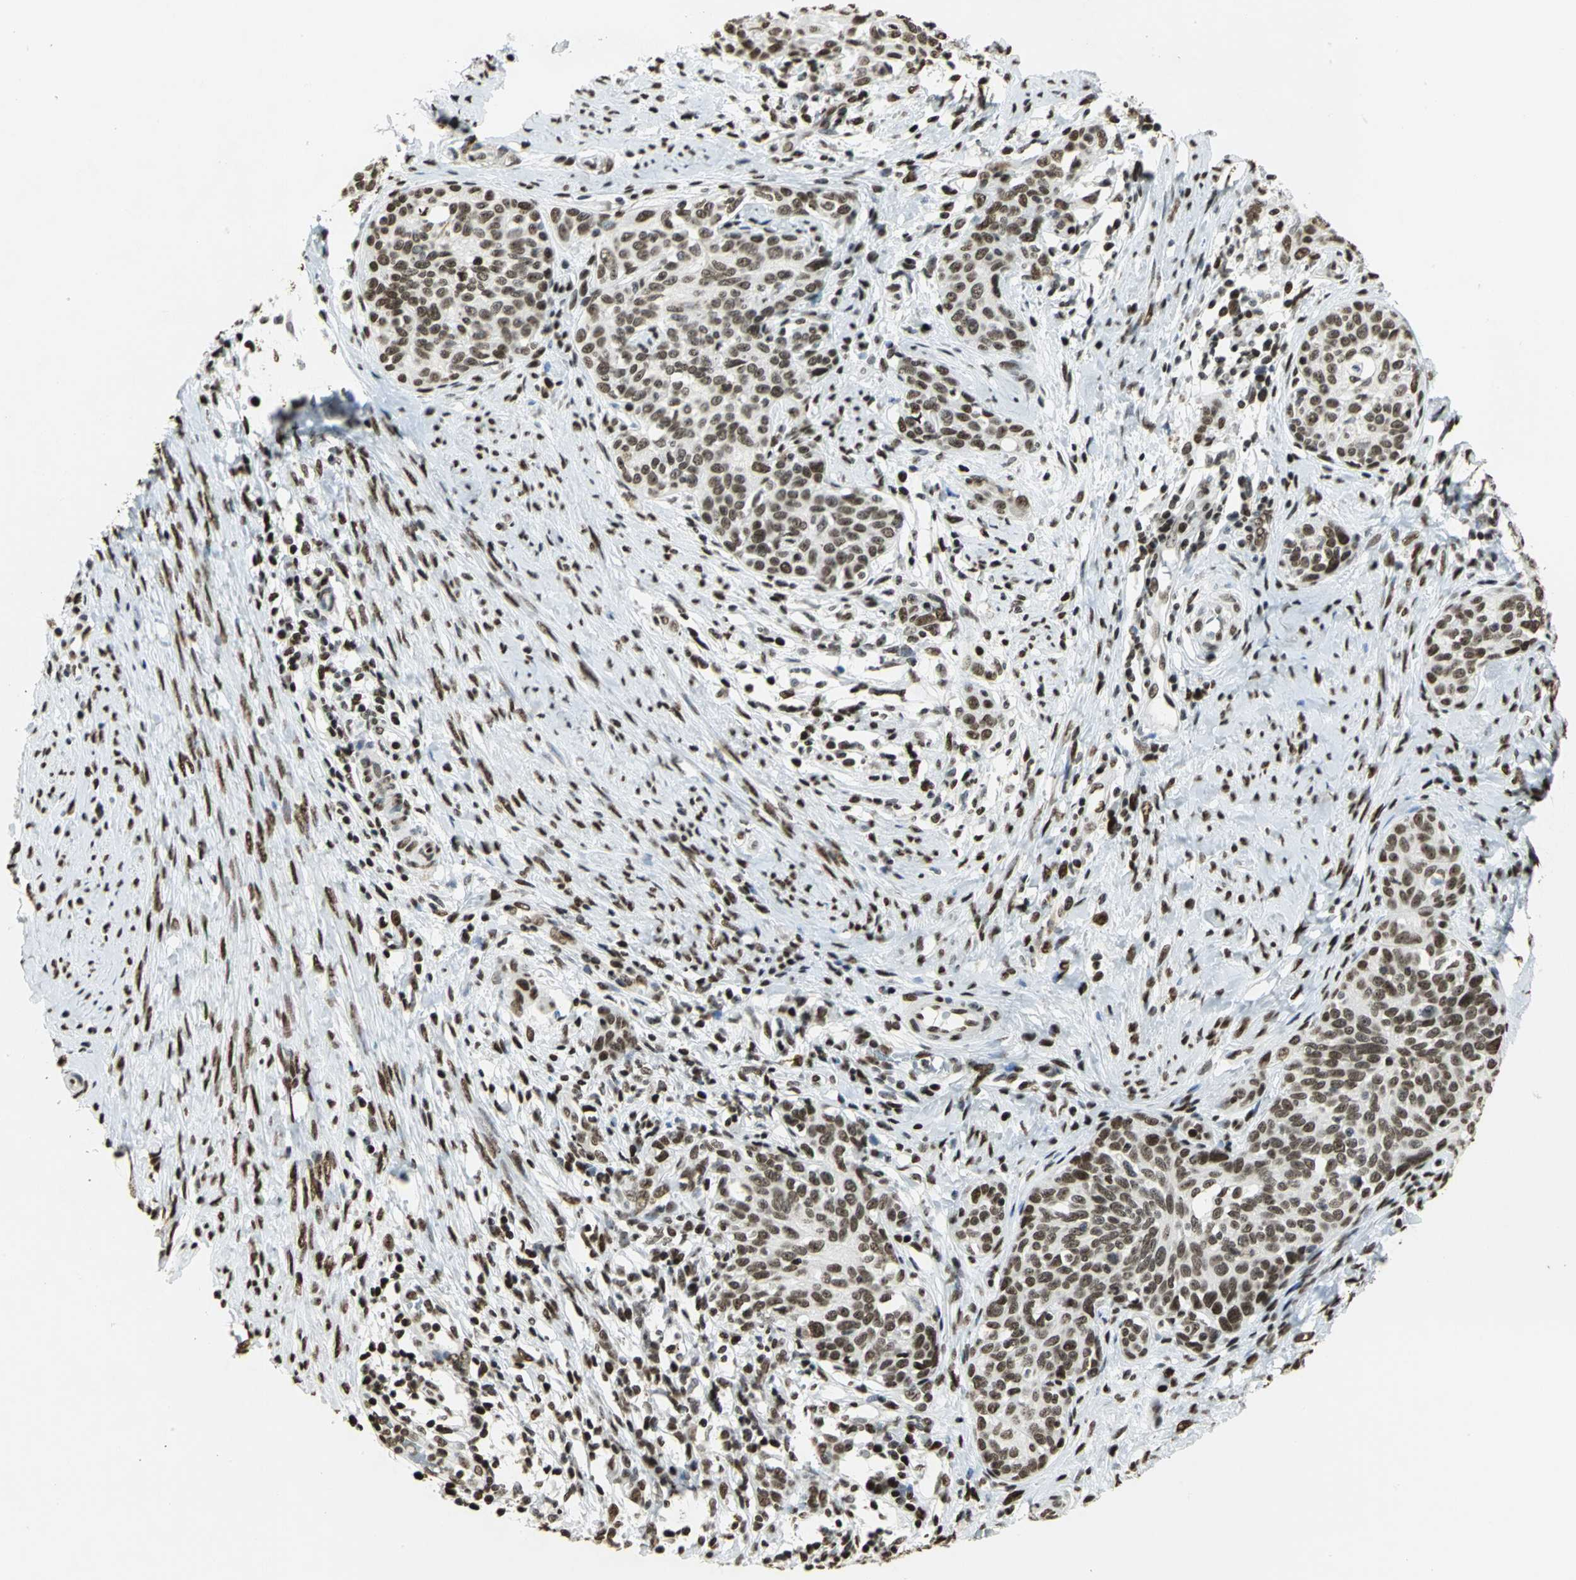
{"staining": {"intensity": "strong", "quantity": ">75%", "location": "nuclear"}, "tissue": "cervical cancer", "cell_type": "Tumor cells", "image_type": "cancer", "snomed": [{"axis": "morphology", "description": "Squamous cell carcinoma, NOS"}, {"axis": "morphology", "description": "Adenocarcinoma, NOS"}, {"axis": "topography", "description": "Cervix"}], "caption": "High-power microscopy captured an immunohistochemistry (IHC) micrograph of squamous cell carcinoma (cervical), revealing strong nuclear staining in approximately >75% of tumor cells.", "gene": "HMGB1", "patient": {"sex": "female", "age": 52}}